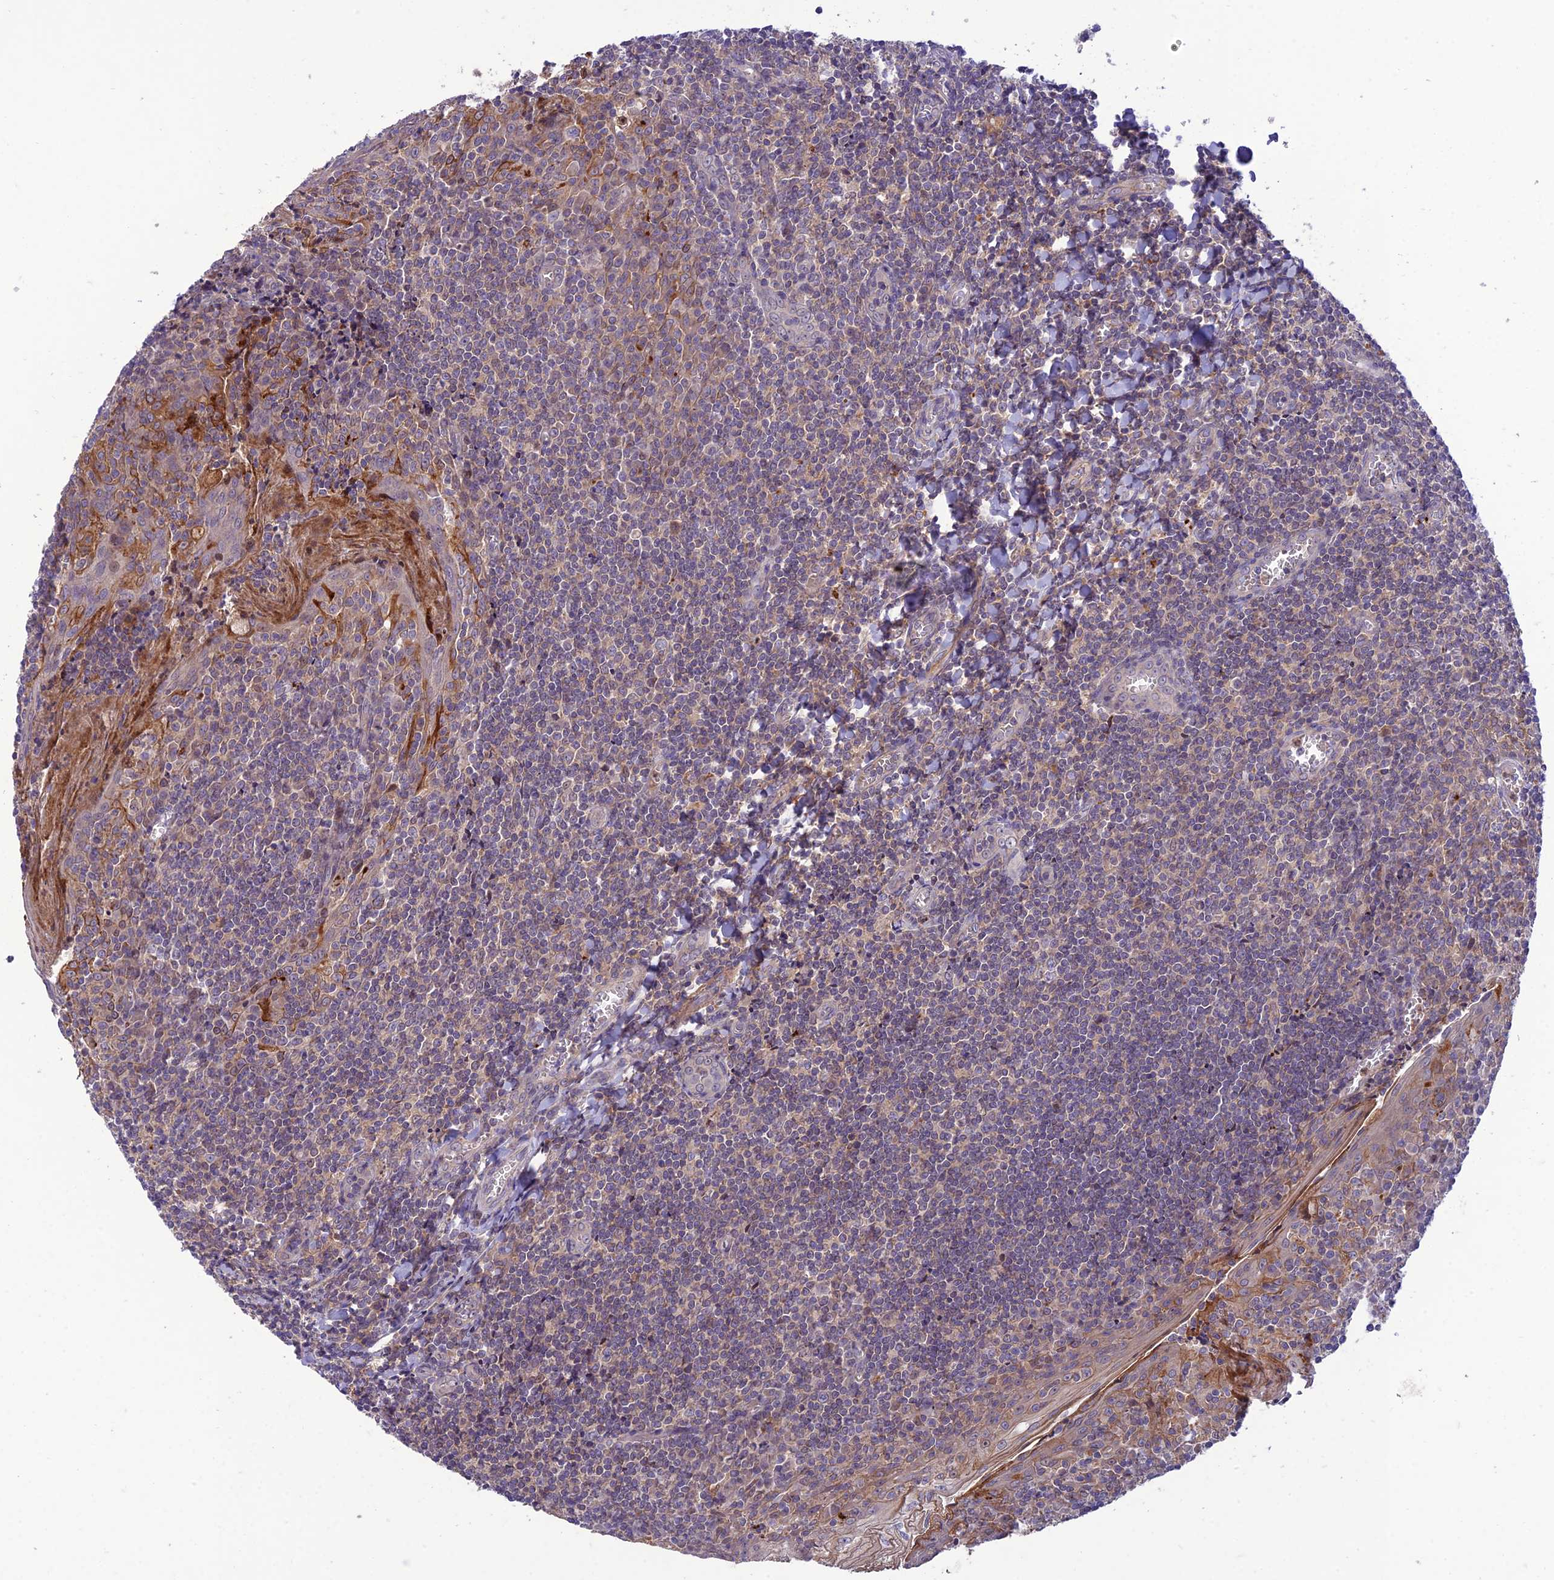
{"staining": {"intensity": "strong", "quantity": ">75%", "location": "cytoplasmic/membranous"}, "tissue": "tonsil", "cell_type": "Germinal center cells", "image_type": "normal", "snomed": [{"axis": "morphology", "description": "Normal tissue, NOS"}, {"axis": "topography", "description": "Tonsil"}], "caption": "Protein expression analysis of normal tonsil reveals strong cytoplasmic/membranous staining in about >75% of germinal center cells. (Brightfield microscopy of DAB IHC at high magnification).", "gene": "IRAK3", "patient": {"sex": "male", "age": 27}}